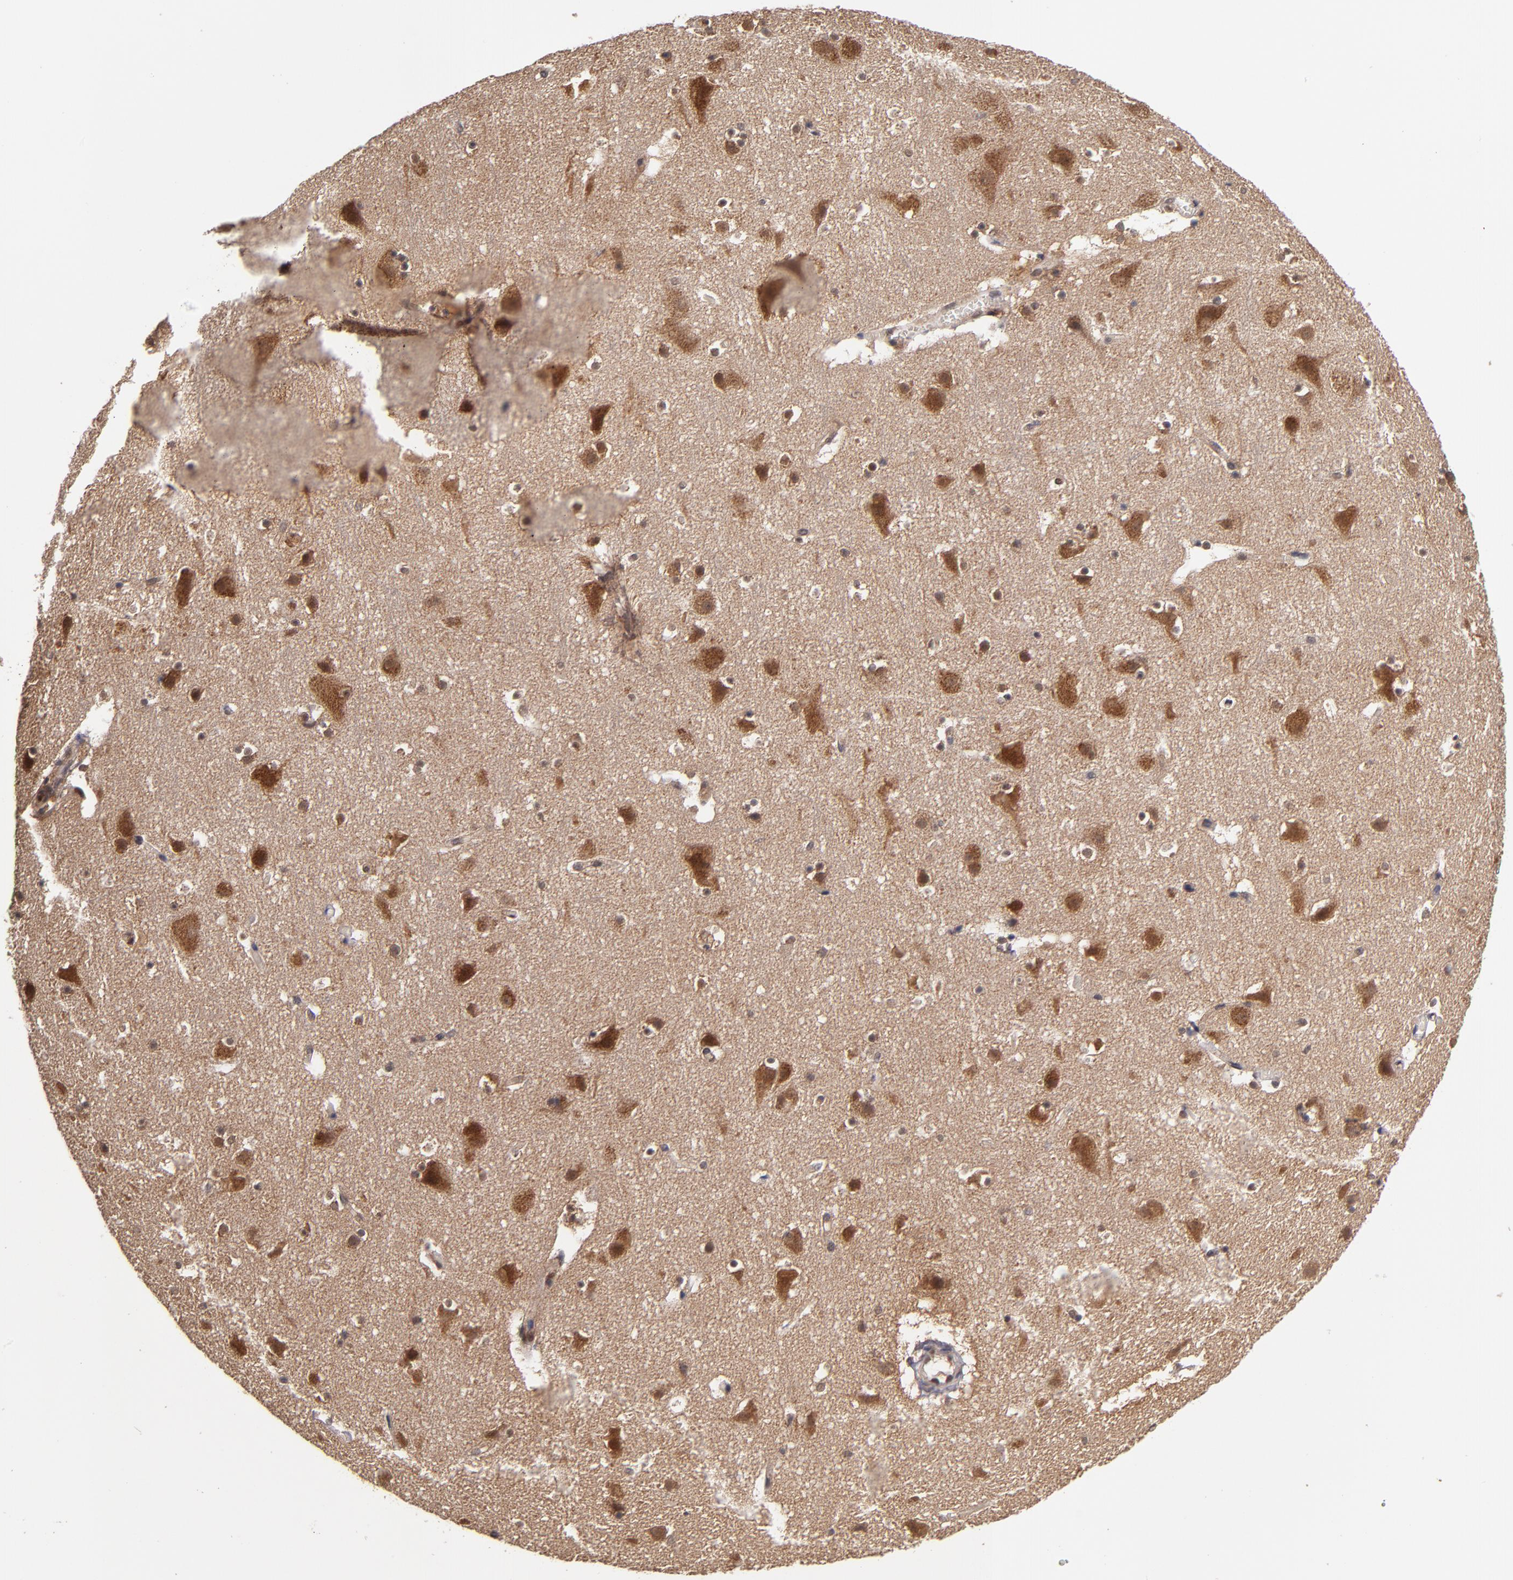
{"staining": {"intensity": "weak", "quantity": "<25%", "location": "cytoplasmic/membranous,nuclear"}, "tissue": "cerebral cortex", "cell_type": "Endothelial cells", "image_type": "normal", "snomed": [{"axis": "morphology", "description": "Normal tissue, NOS"}, {"axis": "topography", "description": "Cerebral cortex"}], "caption": "High power microscopy micrograph of an IHC photomicrograph of benign cerebral cortex, revealing no significant staining in endothelial cells.", "gene": "CUL5", "patient": {"sex": "male", "age": 45}}